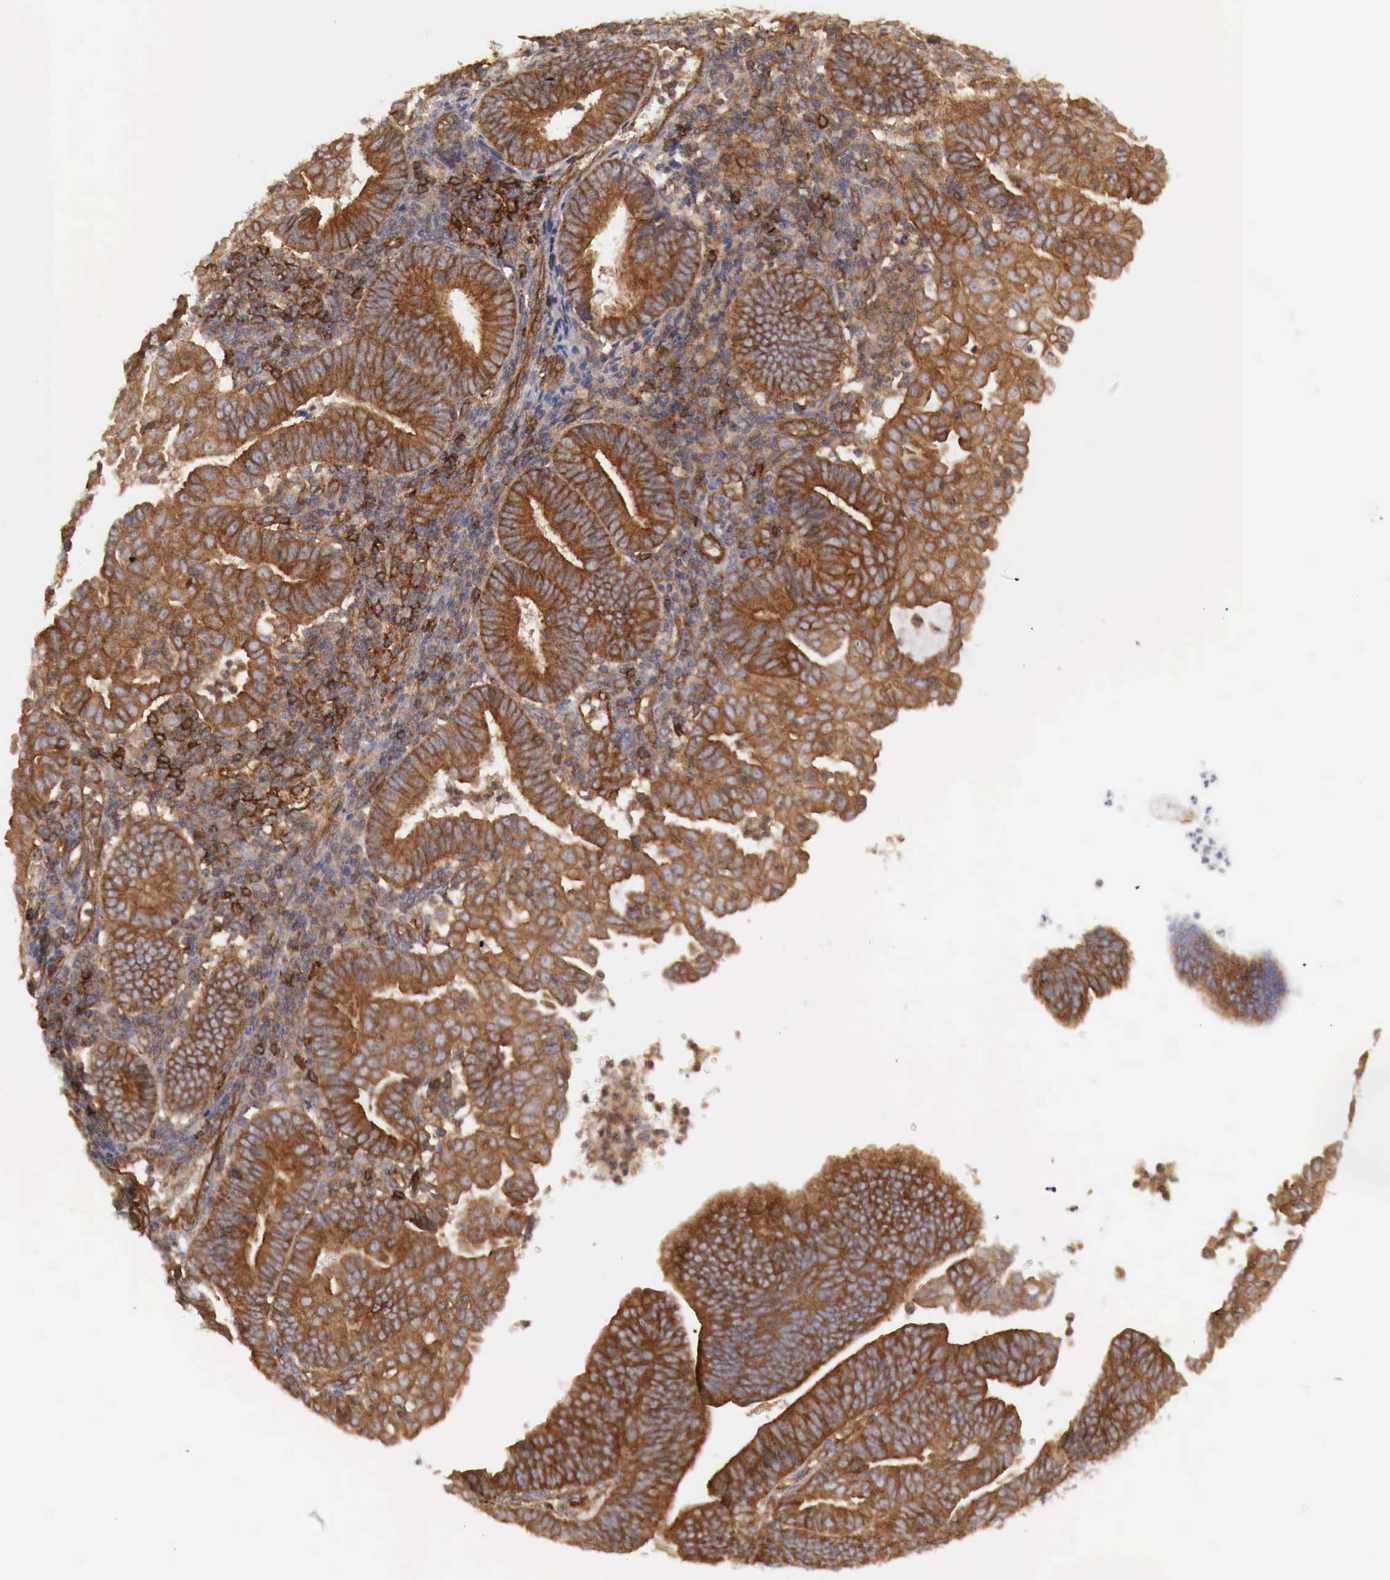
{"staining": {"intensity": "strong", "quantity": ">75%", "location": "cytoplasmic/membranous"}, "tissue": "endometrial cancer", "cell_type": "Tumor cells", "image_type": "cancer", "snomed": [{"axis": "morphology", "description": "Adenocarcinoma, NOS"}, {"axis": "topography", "description": "Endometrium"}], "caption": "Brown immunohistochemical staining in adenocarcinoma (endometrial) reveals strong cytoplasmic/membranous positivity in approximately >75% of tumor cells. The staining was performed using DAB (3,3'-diaminobenzidine), with brown indicating positive protein expression. Nuclei are stained blue with hematoxylin.", "gene": "ARMCX4", "patient": {"sex": "female", "age": 60}}